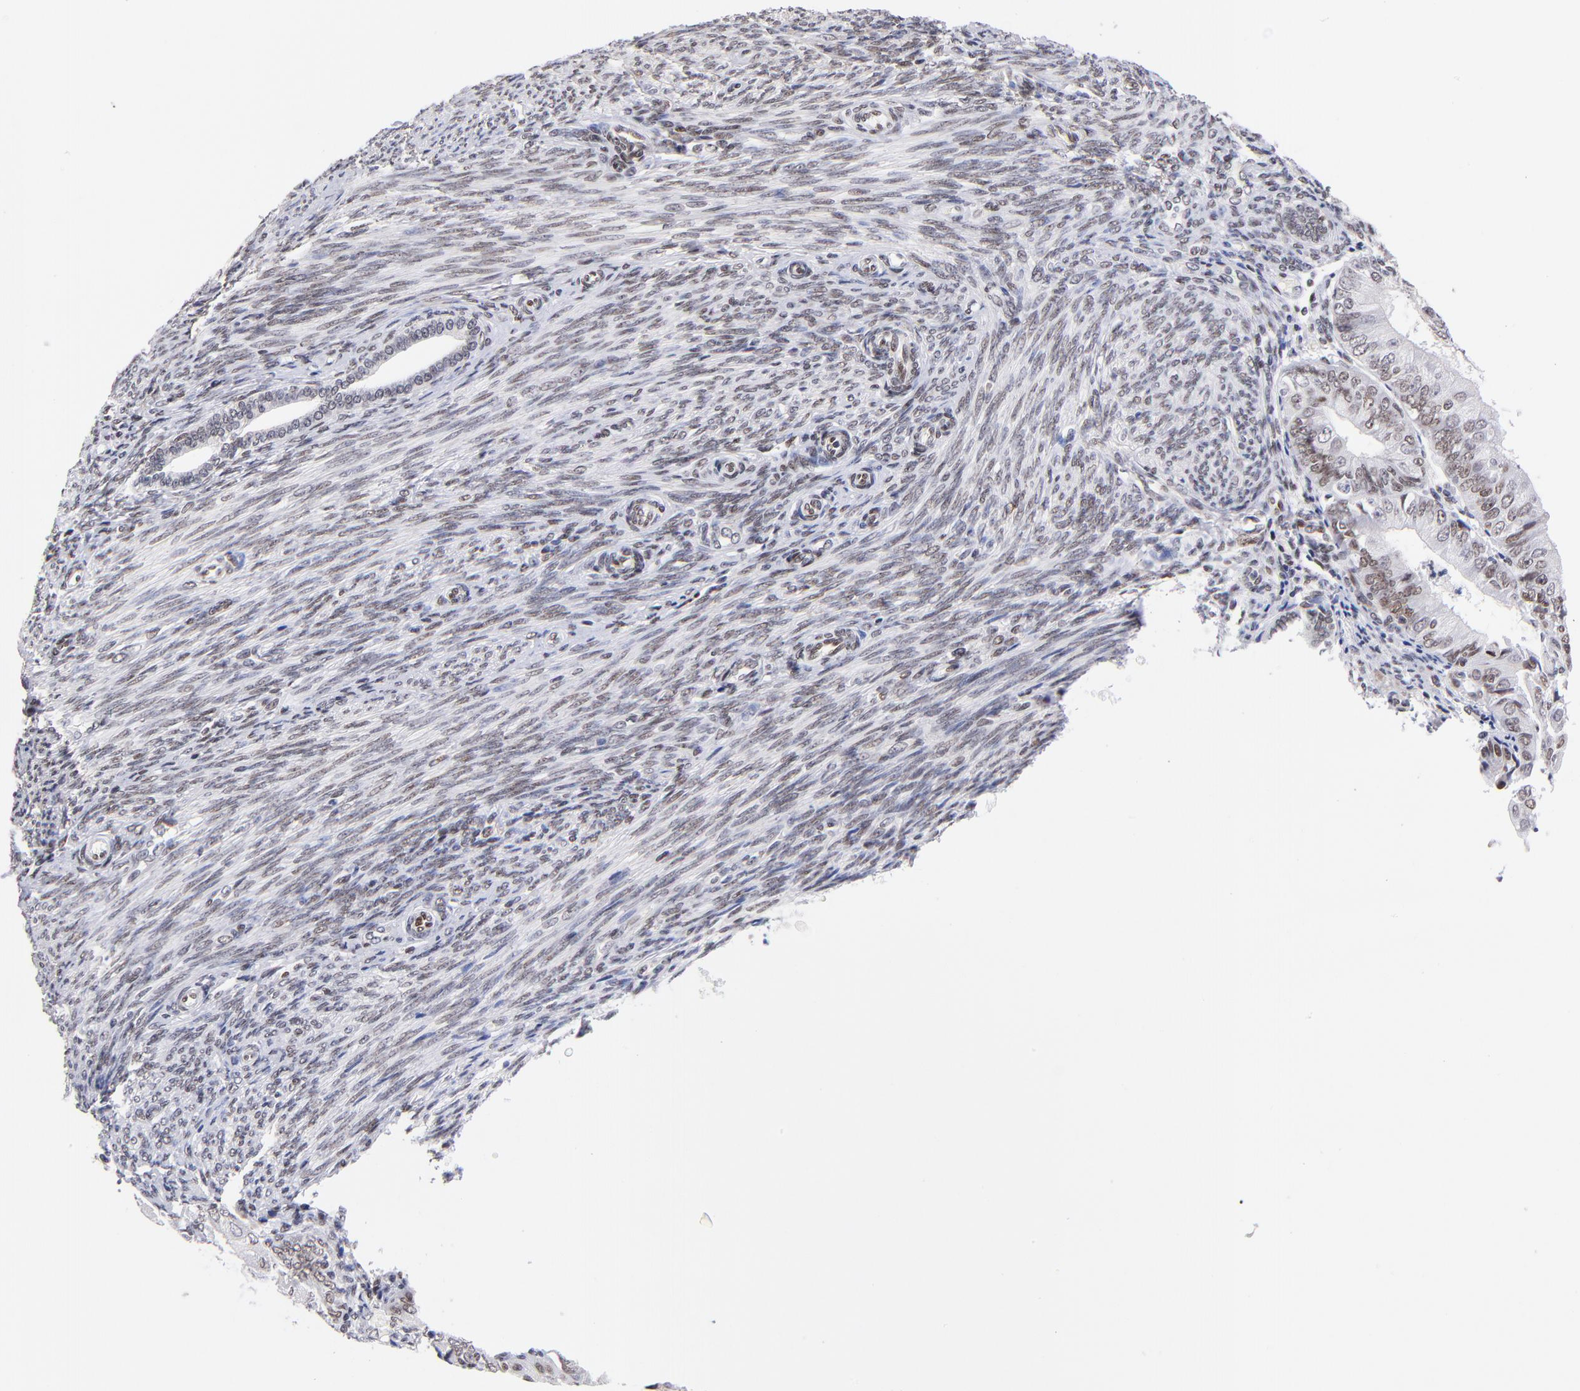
{"staining": {"intensity": "moderate", "quantity": "<25%", "location": "nuclear"}, "tissue": "endometrial cancer", "cell_type": "Tumor cells", "image_type": "cancer", "snomed": [{"axis": "morphology", "description": "Adenocarcinoma, NOS"}, {"axis": "topography", "description": "Endometrium"}], "caption": "Endometrial cancer (adenocarcinoma) was stained to show a protein in brown. There is low levels of moderate nuclear expression in about <25% of tumor cells.", "gene": "MIDEAS", "patient": {"sex": "female", "age": 79}}